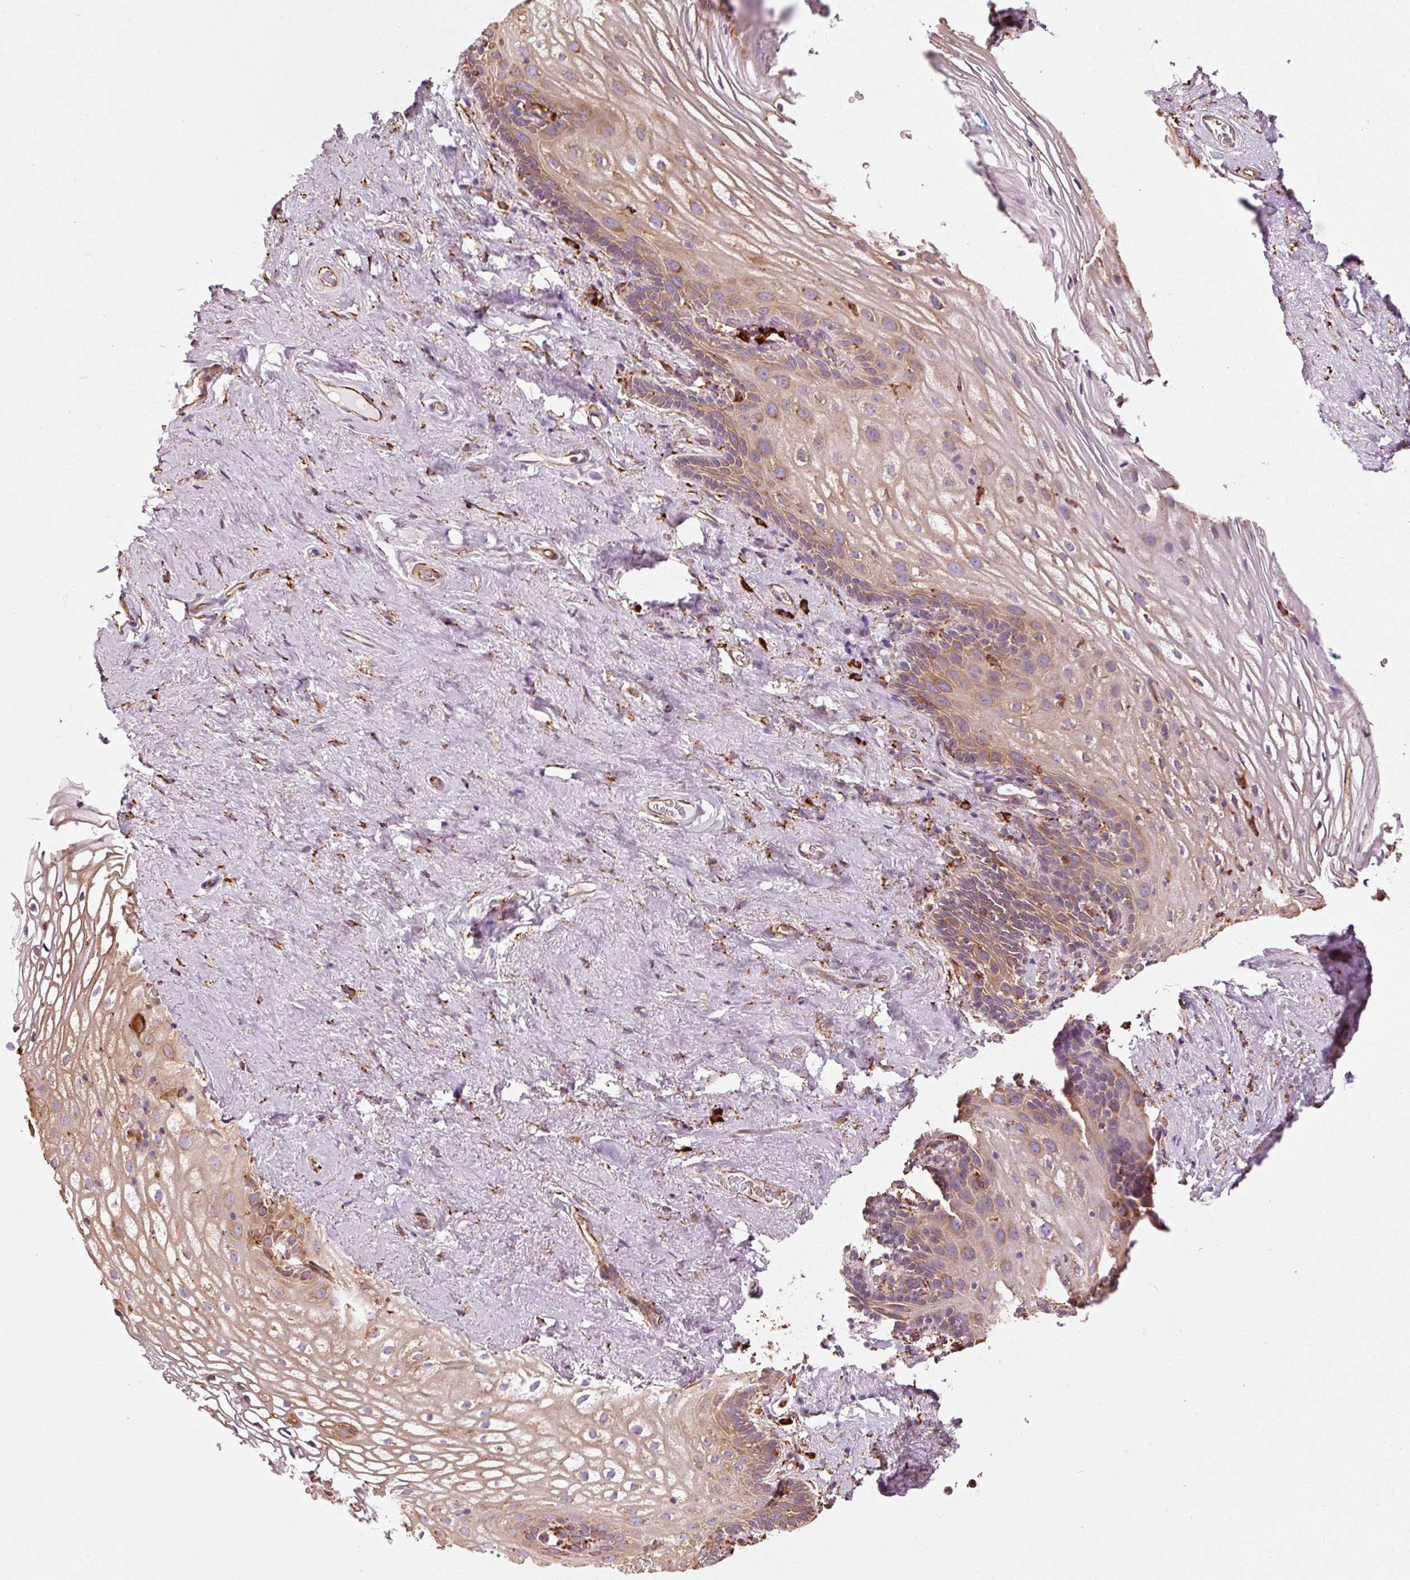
{"staining": {"intensity": "moderate", "quantity": ">75%", "location": "cytoplasmic/membranous"}, "tissue": "vagina", "cell_type": "Squamous epithelial cells", "image_type": "normal", "snomed": [{"axis": "morphology", "description": "Normal tissue, NOS"}, {"axis": "topography", "description": "Vagina"}, {"axis": "topography", "description": "Peripheral nerve tissue"}], "caption": "This micrograph displays normal vagina stained with immunohistochemistry to label a protein in brown. The cytoplasmic/membranous of squamous epithelial cells show moderate positivity for the protein. Nuclei are counter-stained blue.", "gene": "ENSG00000256500", "patient": {"sex": "female", "age": 71}}